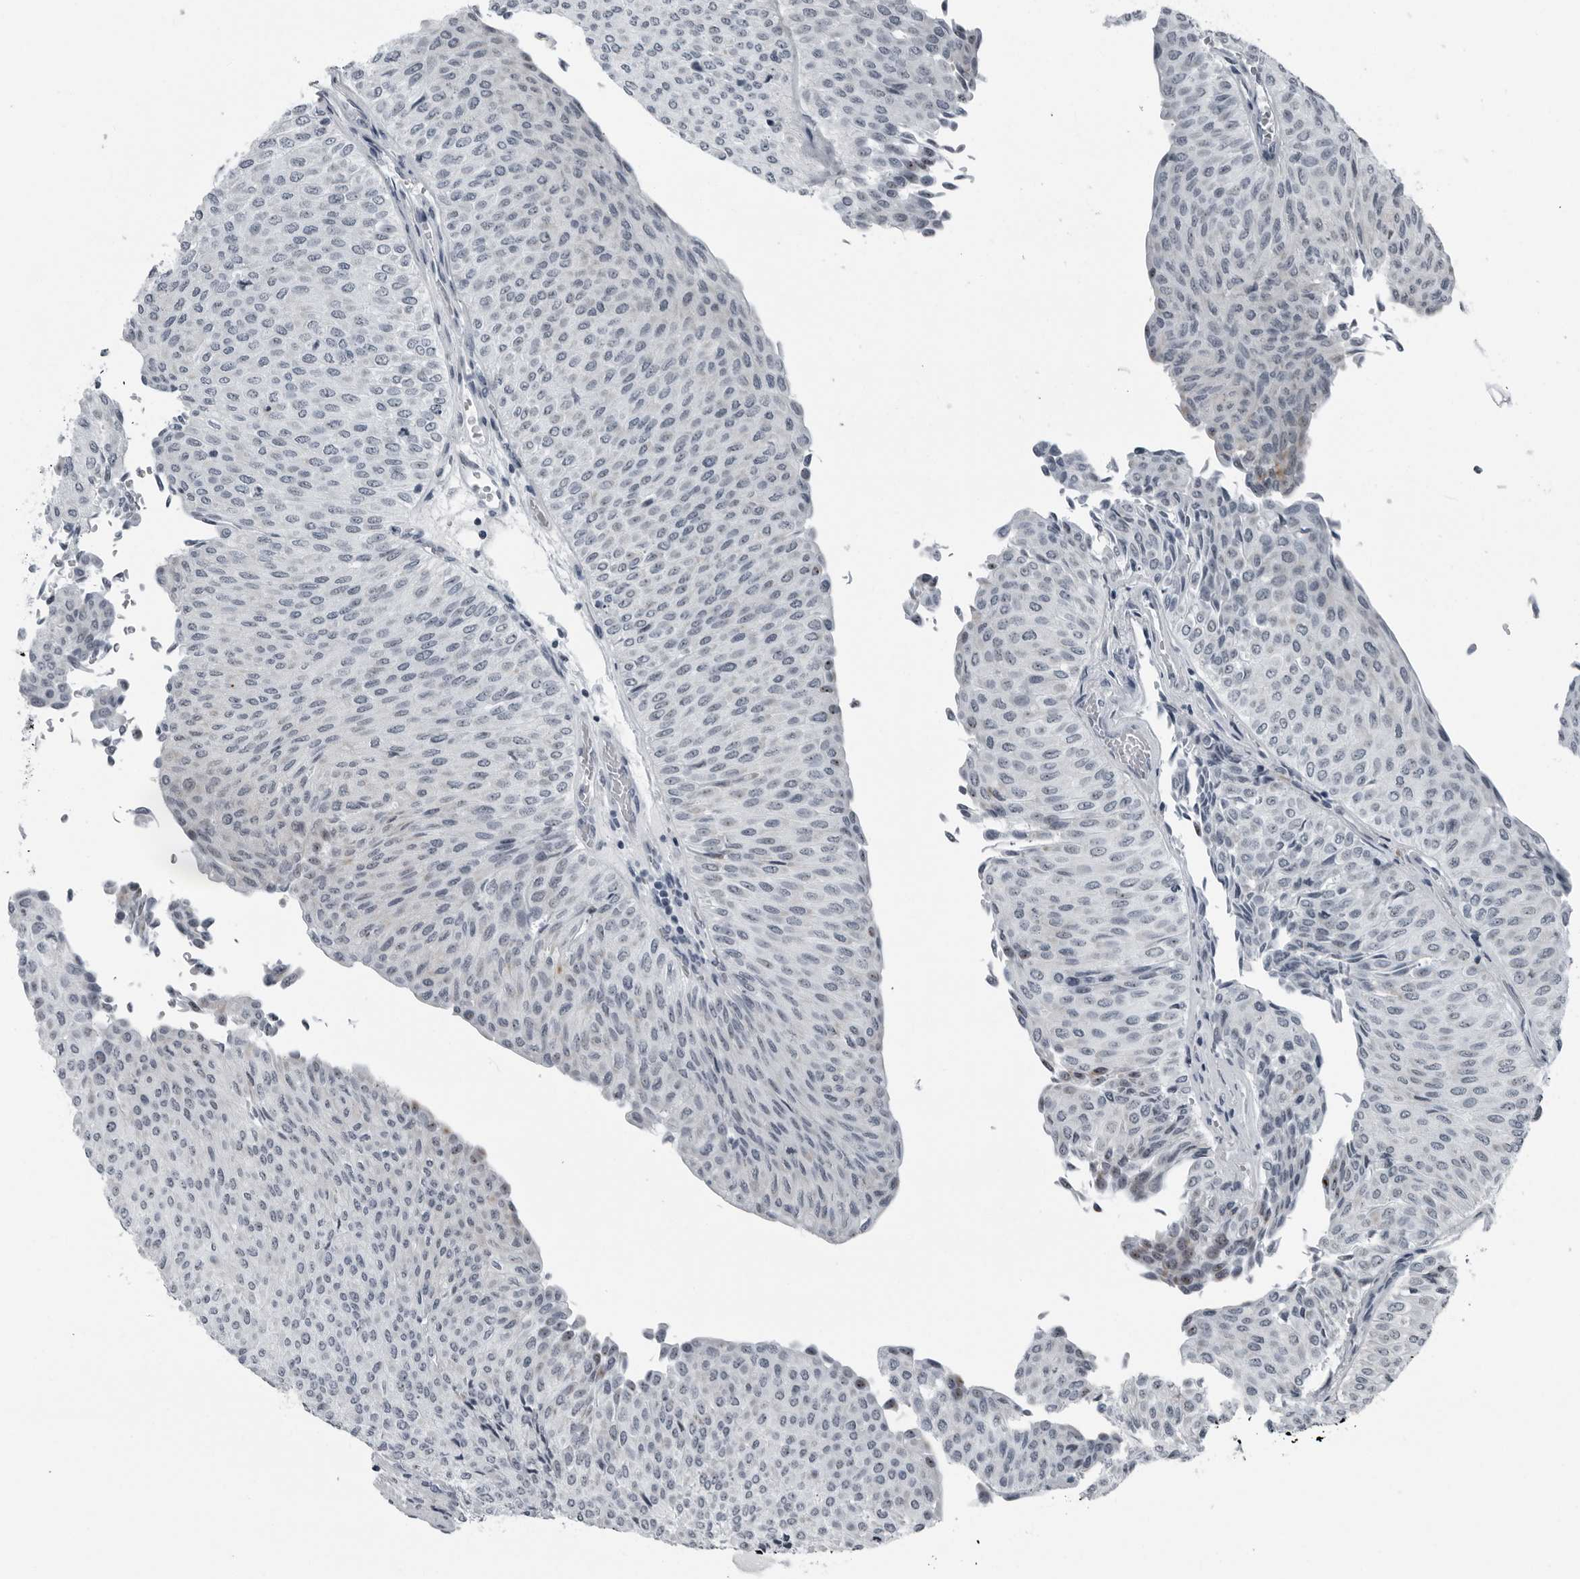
{"staining": {"intensity": "negative", "quantity": "none", "location": "none"}, "tissue": "urothelial cancer", "cell_type": "Tumor cells", "image_type": "cancer", "snomed": [{"axis": "morphology", "description": "Urothelial carcinoma, Low grade"}, {"axis": "topography", "description": "Urinary bladder"}], "caption": "Tumor cells are negative for brown protein staining in urothelial cancer.", "gene": "PDCD11", "patient": {"sex": "male", "age": 78}}